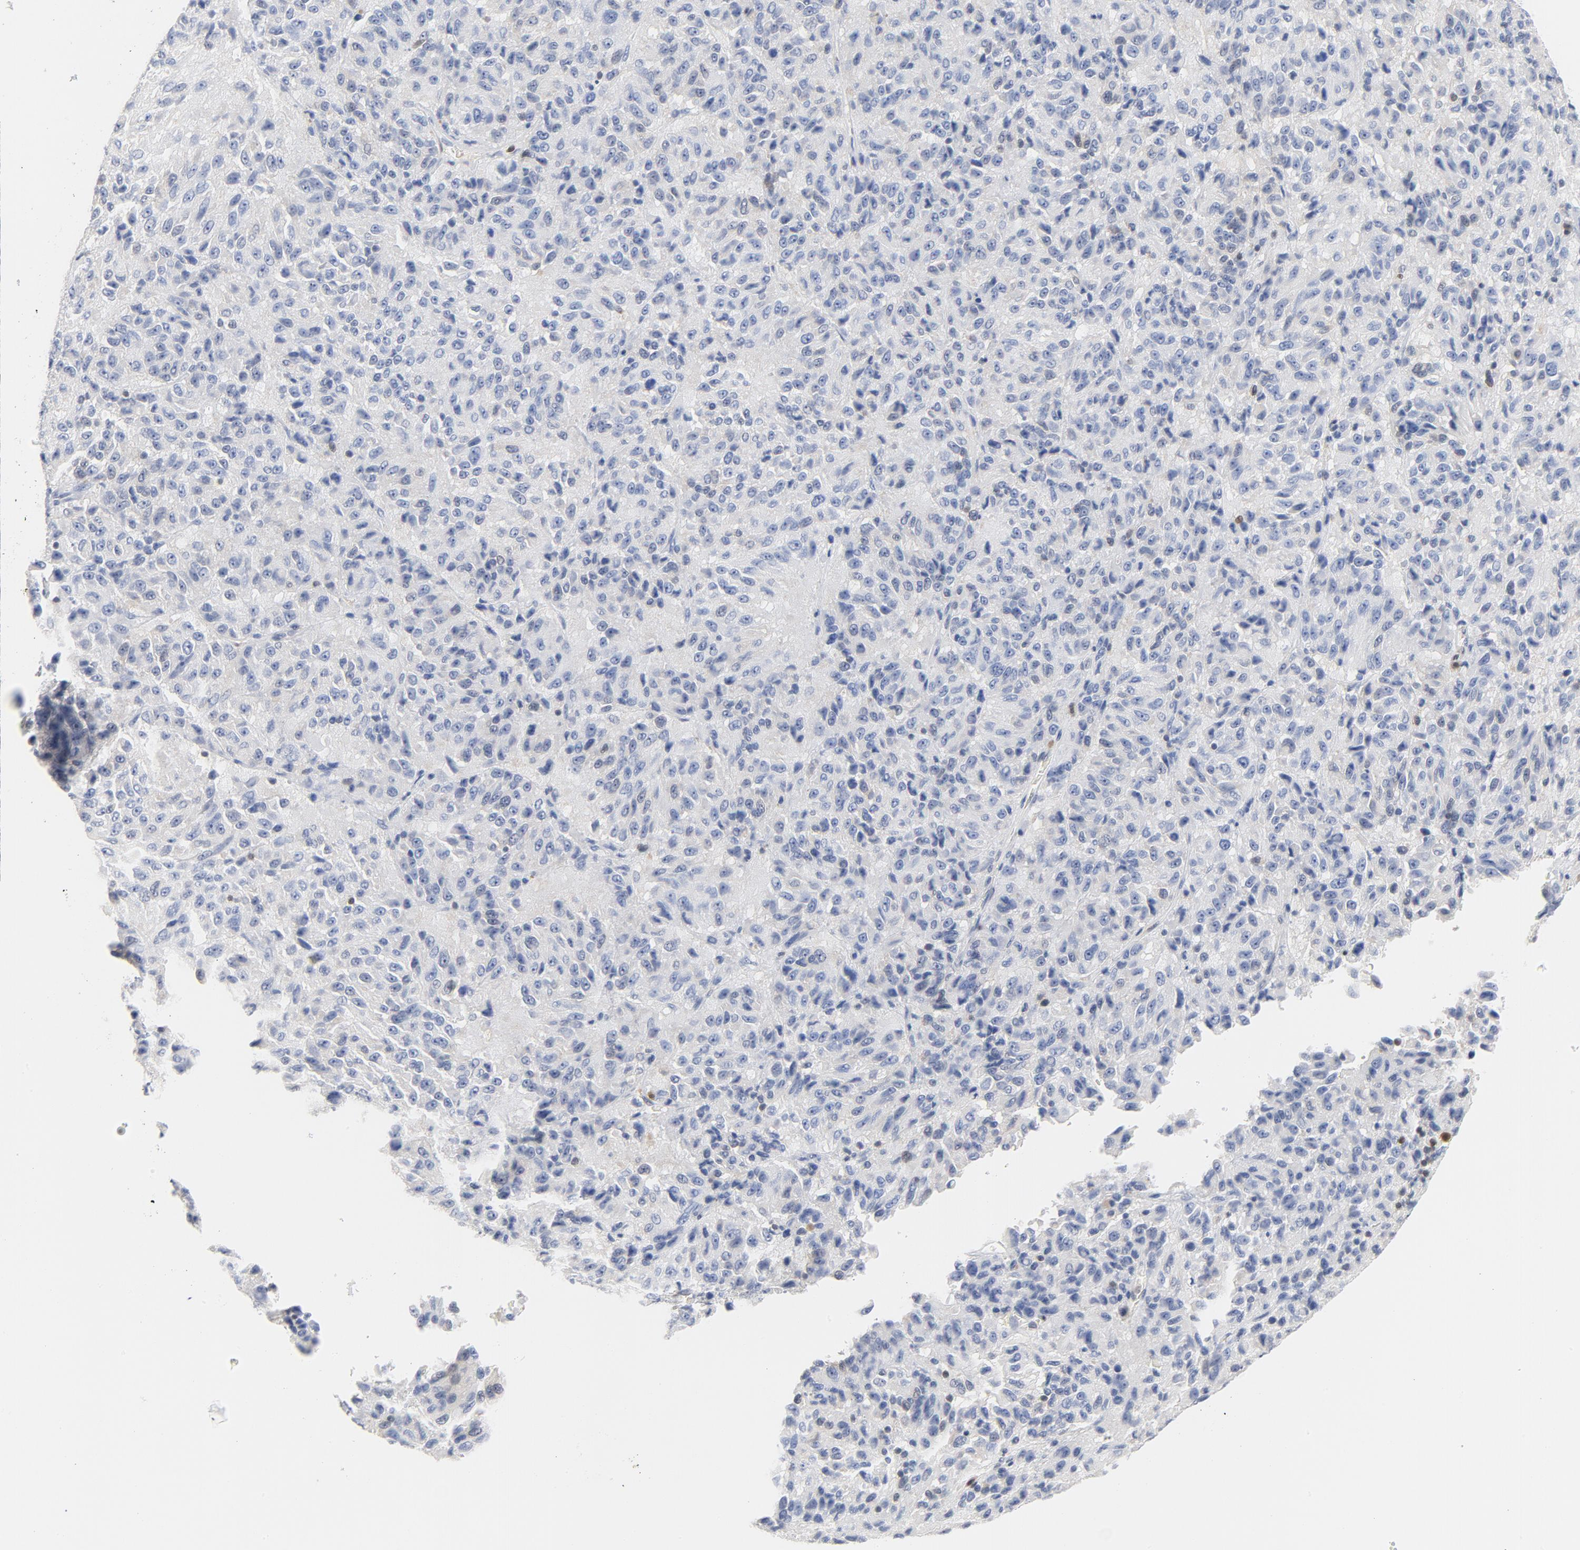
{"staining": {"intensity": "negative", "quantity": "none", "location": "none"}, "tissue": "melanoma", "cell_type": "Tumor cells", "image_type": "cancer", "snomed": [{"axis": "morphology", "description": "Malignant melanoma, Metastatic site"}, {"axis": "topography", "description": "Lung"}], "caption": "Tumor cells show no significant protein staining in malignant melanoma (metastatic site). (Stains: DAB (3,3'-diaminobenzidine) immunohistochemistry with hematoxylin counter stain, Microscopy: brightfield microscopy at high magnification).", "gene": "CDKN1B", "patient": {"sex": "male", "age": 64}}